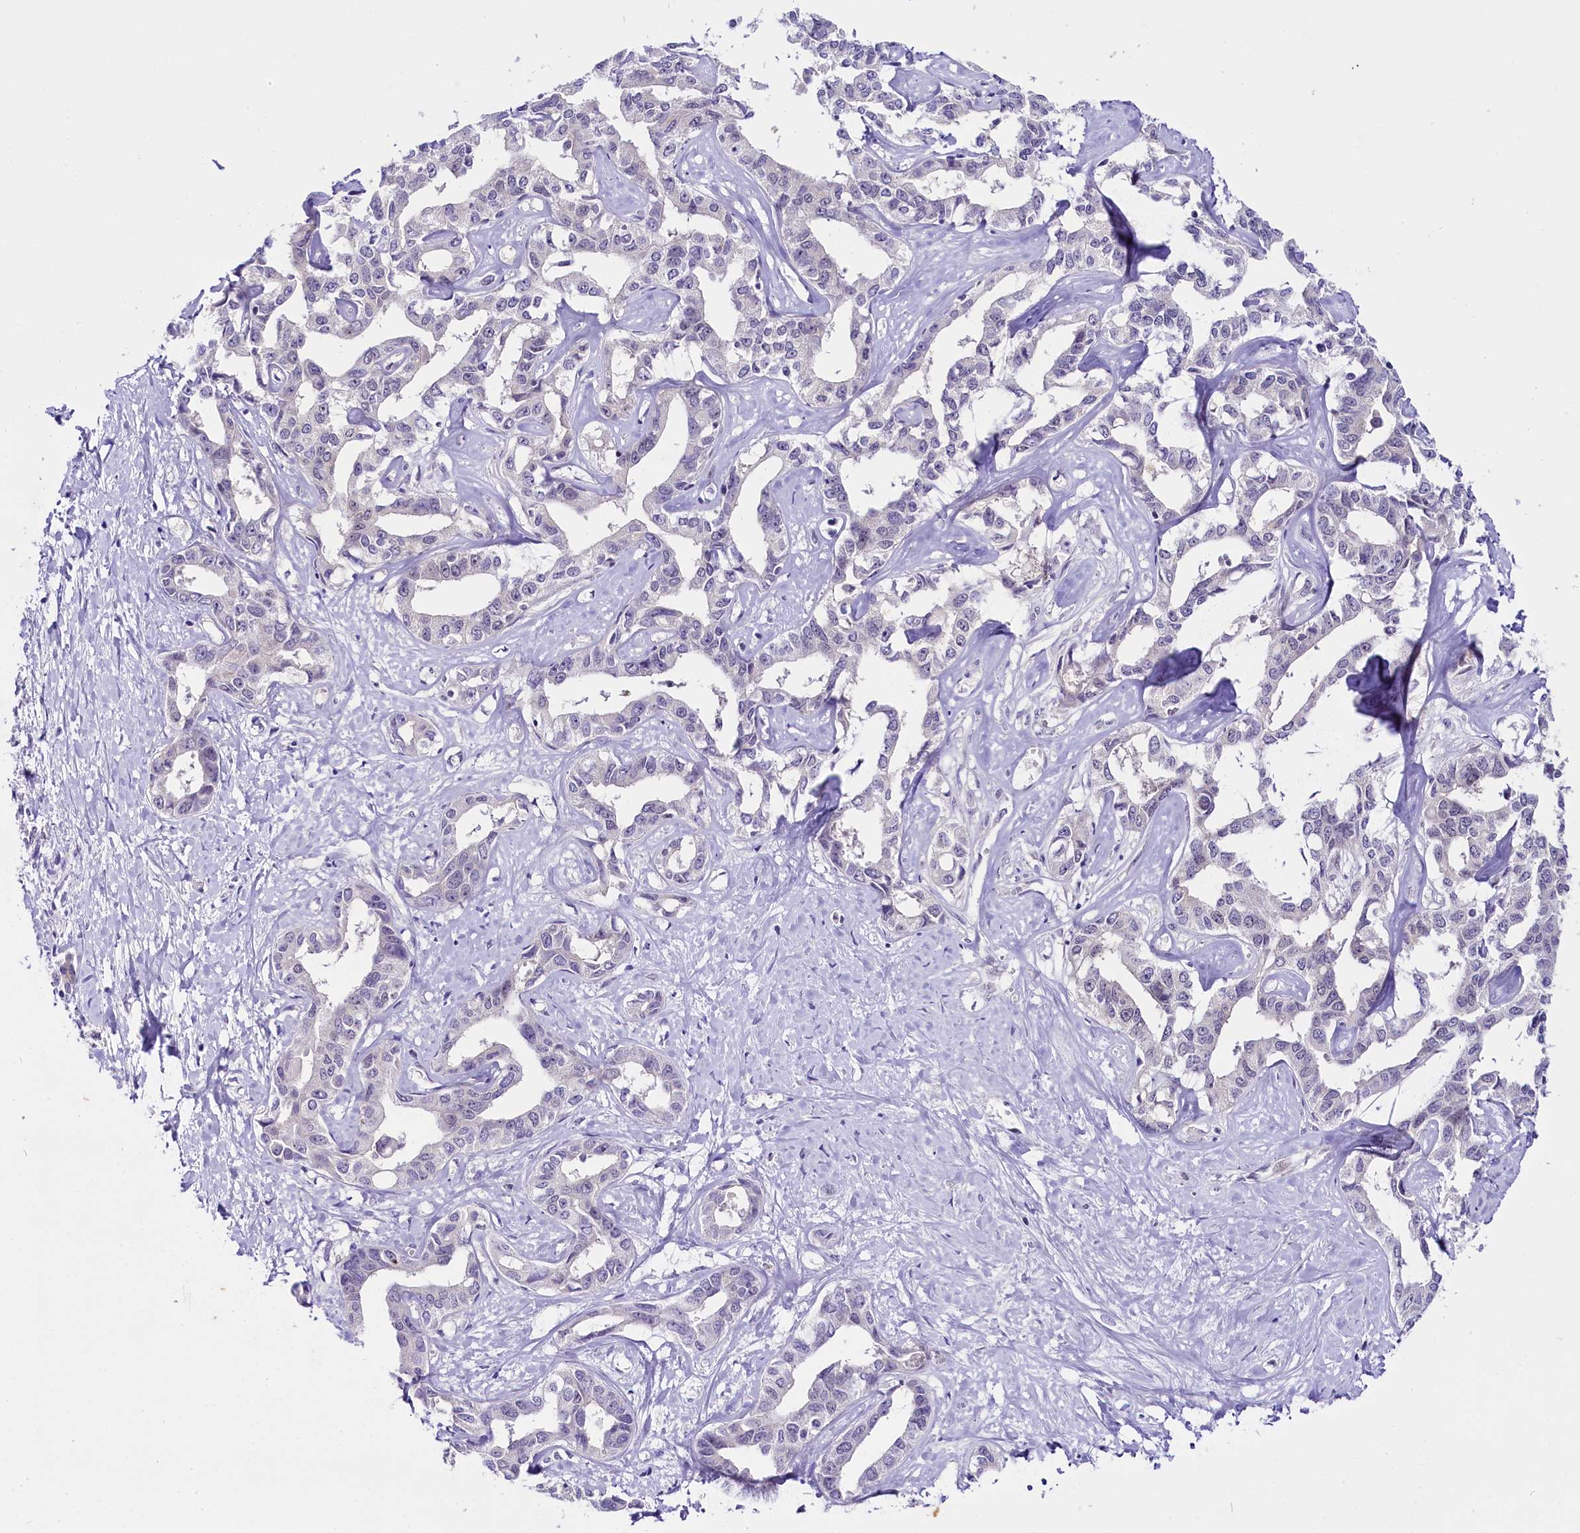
{"staining": {"intensity": "negative", "quantity": "none", "location": "none"}, "tissue": "liver cancer", "cell_type": "Tumor cells", "image_type": "cancer", "snomed": [{"axis": "morphology", "description": "Cholangiocarcinoma"}, {"axis": "topography", "description": "Liver"}], "caption": "High magnification brightfield microscopy of liver cancer (cholangiocarcinoma) stained with DAB (brown) and counterstained with hematoxylin (blue): tumor cells show no significant staining. The staining is performed using DAB (3,3'-diaminobenzidine) brown chromogen with nuclei counter-stained in using hematoxylin.", "gene": "OSGEP", "patient": {"sex": "male", "age": 59}}